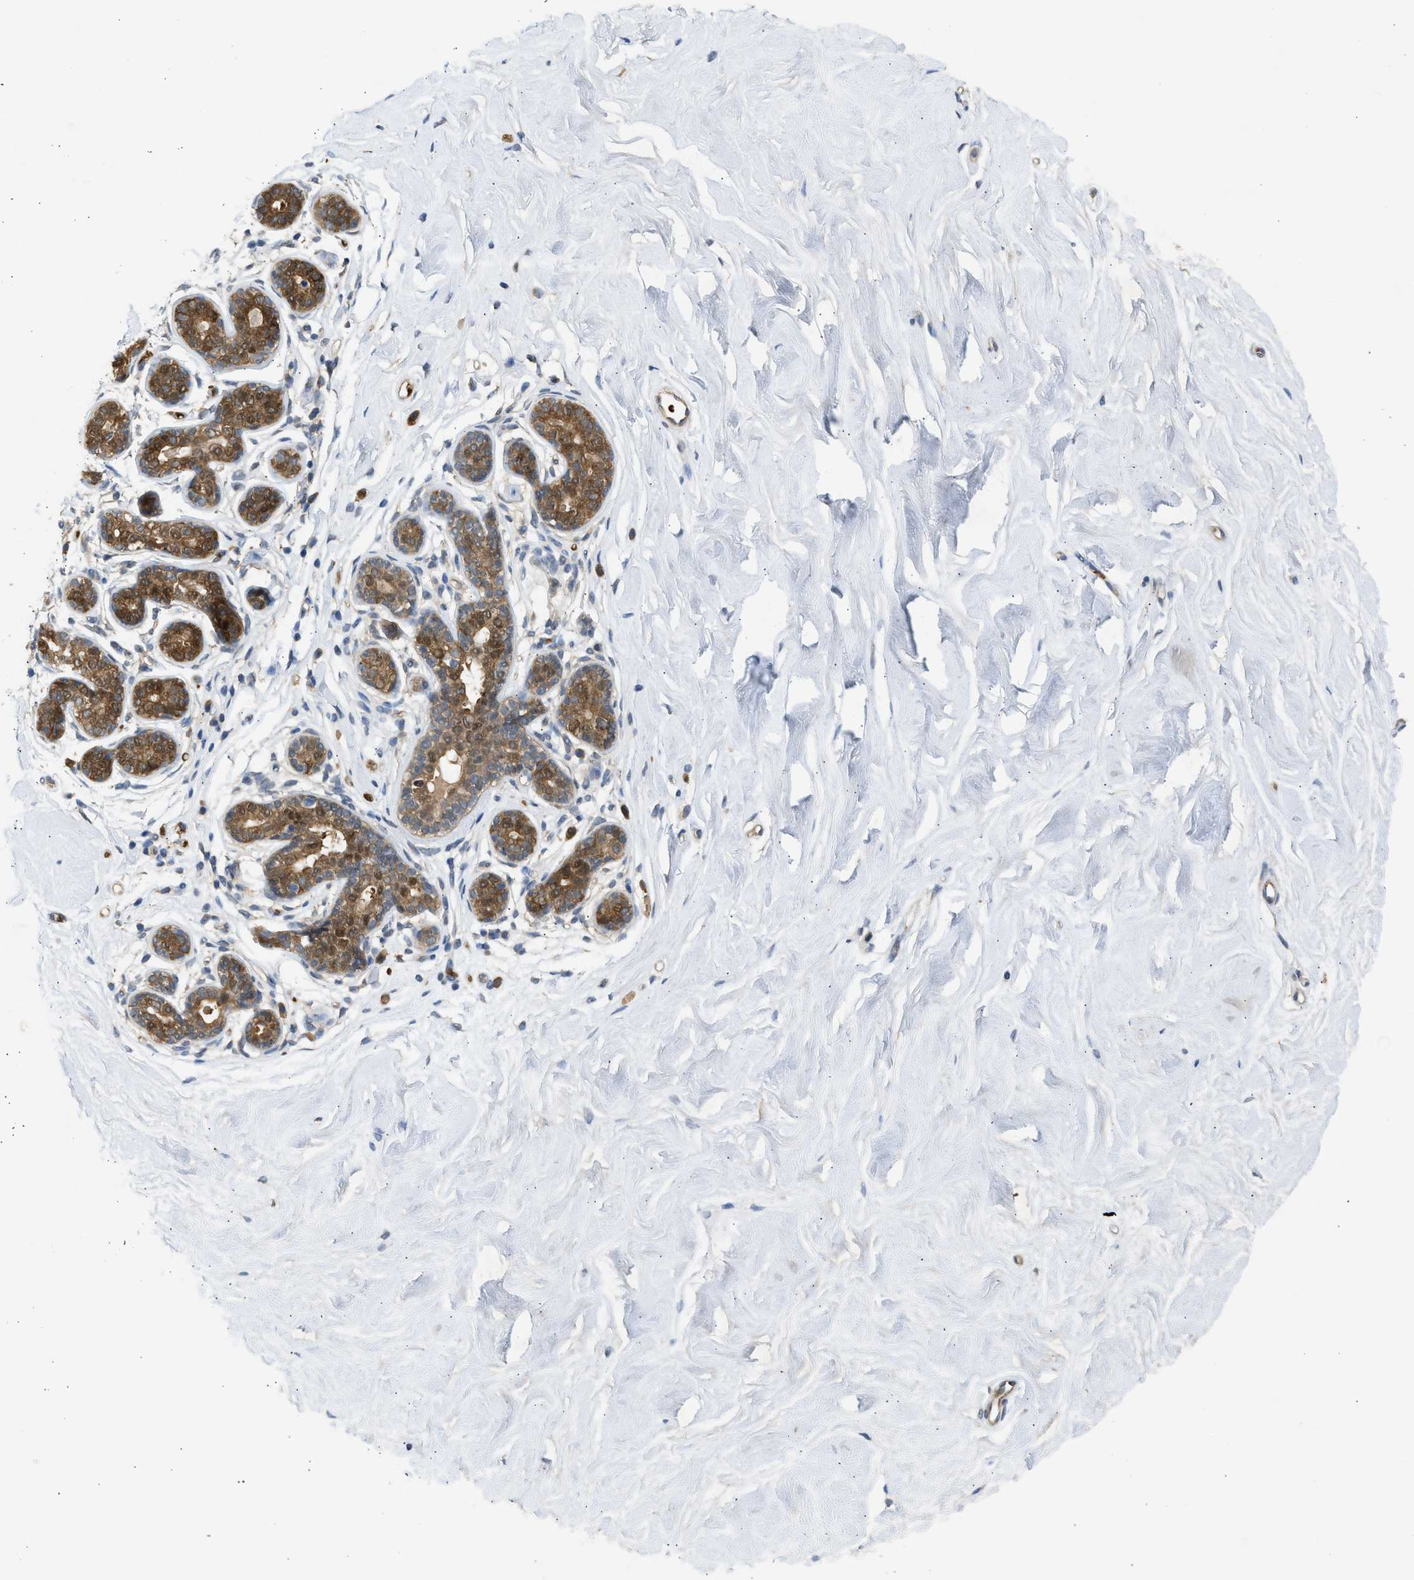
{"staining": {"intensity": "negative", "quantity": "none", "location": "none"}, "tissue": "breast", "cell_type": "Adipocytes", "image_type": "normal", "snomed": [{"axis": "morphology", "description": "Normal tissue, NOS"}, {"axis": "topography", "description": "Breast"}], "caption": "Breast stained for a protein using IHC shows no staining adipocytes.", "gene": "MAPK7", "patient": {"sex": "female", "age": 22}}